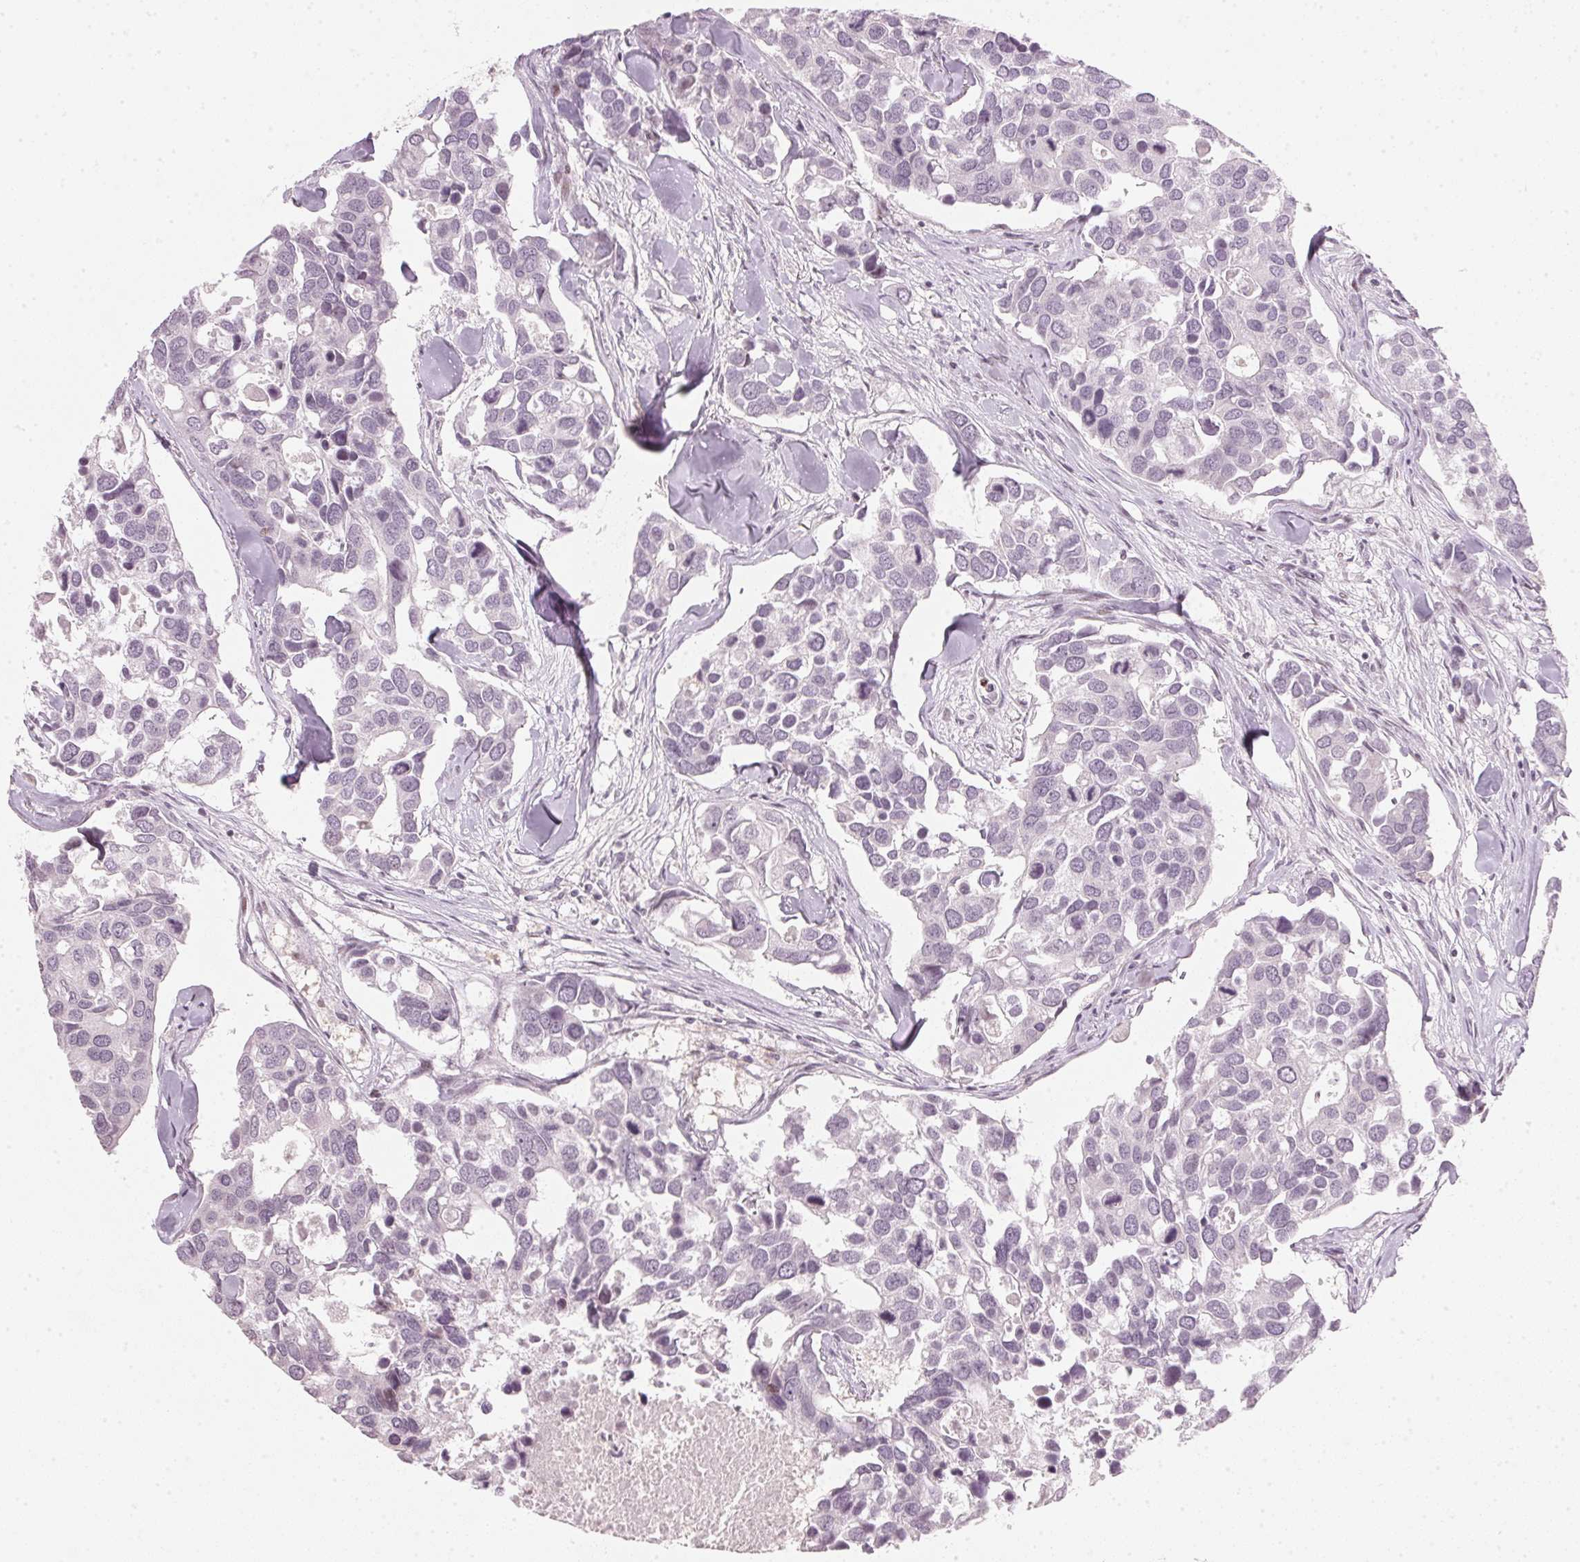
{"staining": {"intensity": "negative", "quantity": "none", "location": "none"}, "tissue": "breast cancer", "cell_type": "Tumor cells", "image_type": "cancer", "snomed": [{"axis": "morphology", "description": "Duct carcinoma"}, {"axis": "topography", "description": "Breast"}], "caption": "There is no significant staining in tumor cells of breast cancer (infiltrating ductal carcinoma).", "gene": "SFRP4", "patient": {"sex": "female", "age": 83}}